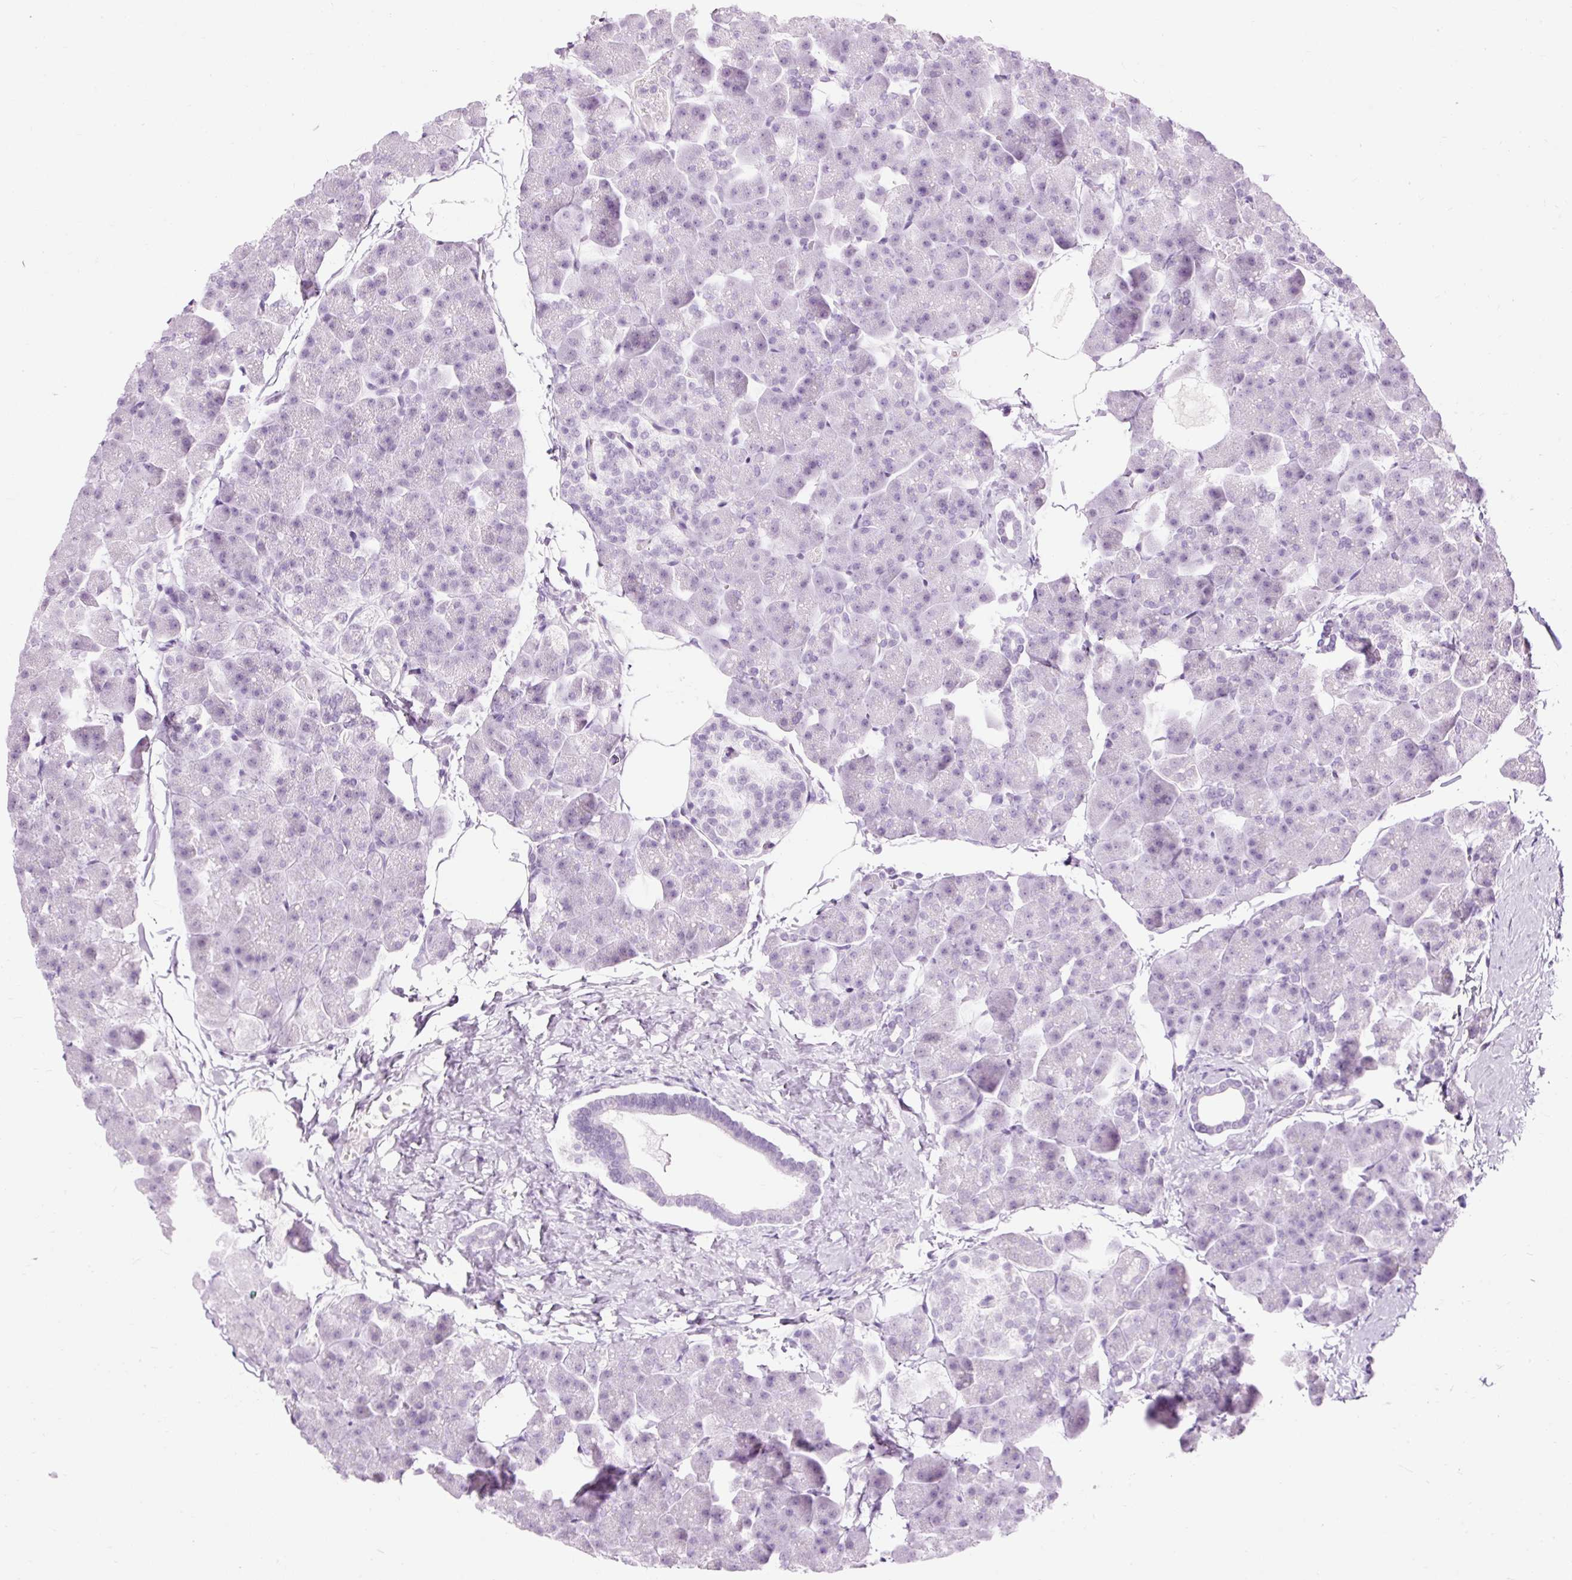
{"staining": {"intensity": "negative", "quantity": "none", "location": "none"}, "tissue": "pancreas", "cell_type": "Exocrine glandular cells", "image_type": "normal", "snomed": [{"axis": "morphology", "description": "Normal tissue, NOS"}, {"axis": "topography", "description": "Pancreas"}], "caption": "This is a photomicrograph of immunohistochemistry (IHC) staining of unremarkable pancreas, which shows no positivity in exocrine glandular cells. Nuclei are stained in blue.", "gene": "PDE6B", "patient": {"sex": "male", "age": 35}}